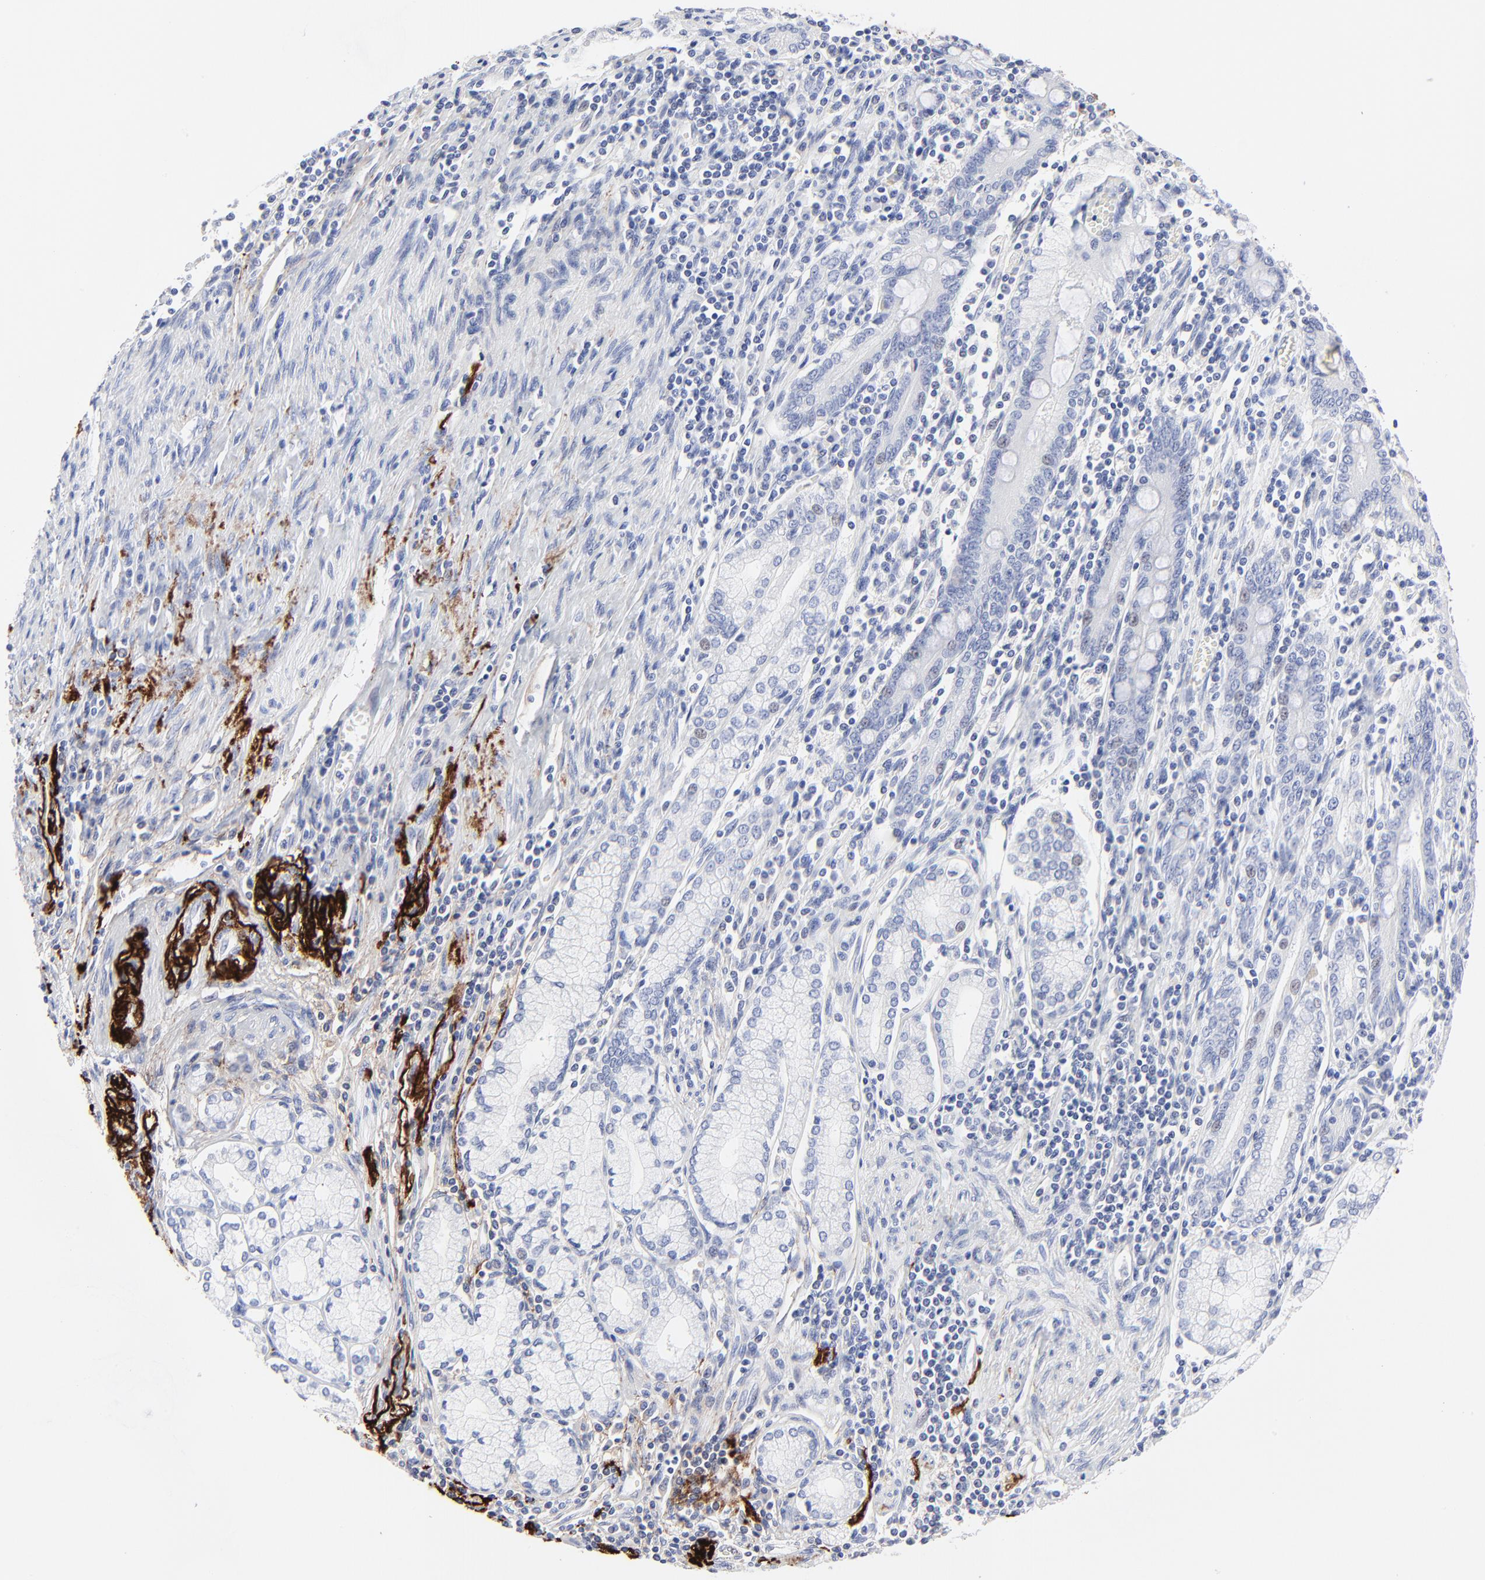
{"staining": {"intensity": "negative", "quantity": "none", "location": "none"}, "tissue": "pancreatic cancer", "cell_type": "Tumor cells", "image_type": "cancer", "snomed": [{"axis": "morphology", "description": "Adenocarcinoma, NOS"}, {"axis": "topography", "description": "Pancreas"}], "caption": "An immunohistochemistry (IHC) image of adenocarcinoma (pancreatic) is shown. There is no staining in tumor cells of adenocarcinoma (pancreatic).", "gene": "FBLN2", "patient": {"sex": "male", "age": 77}}